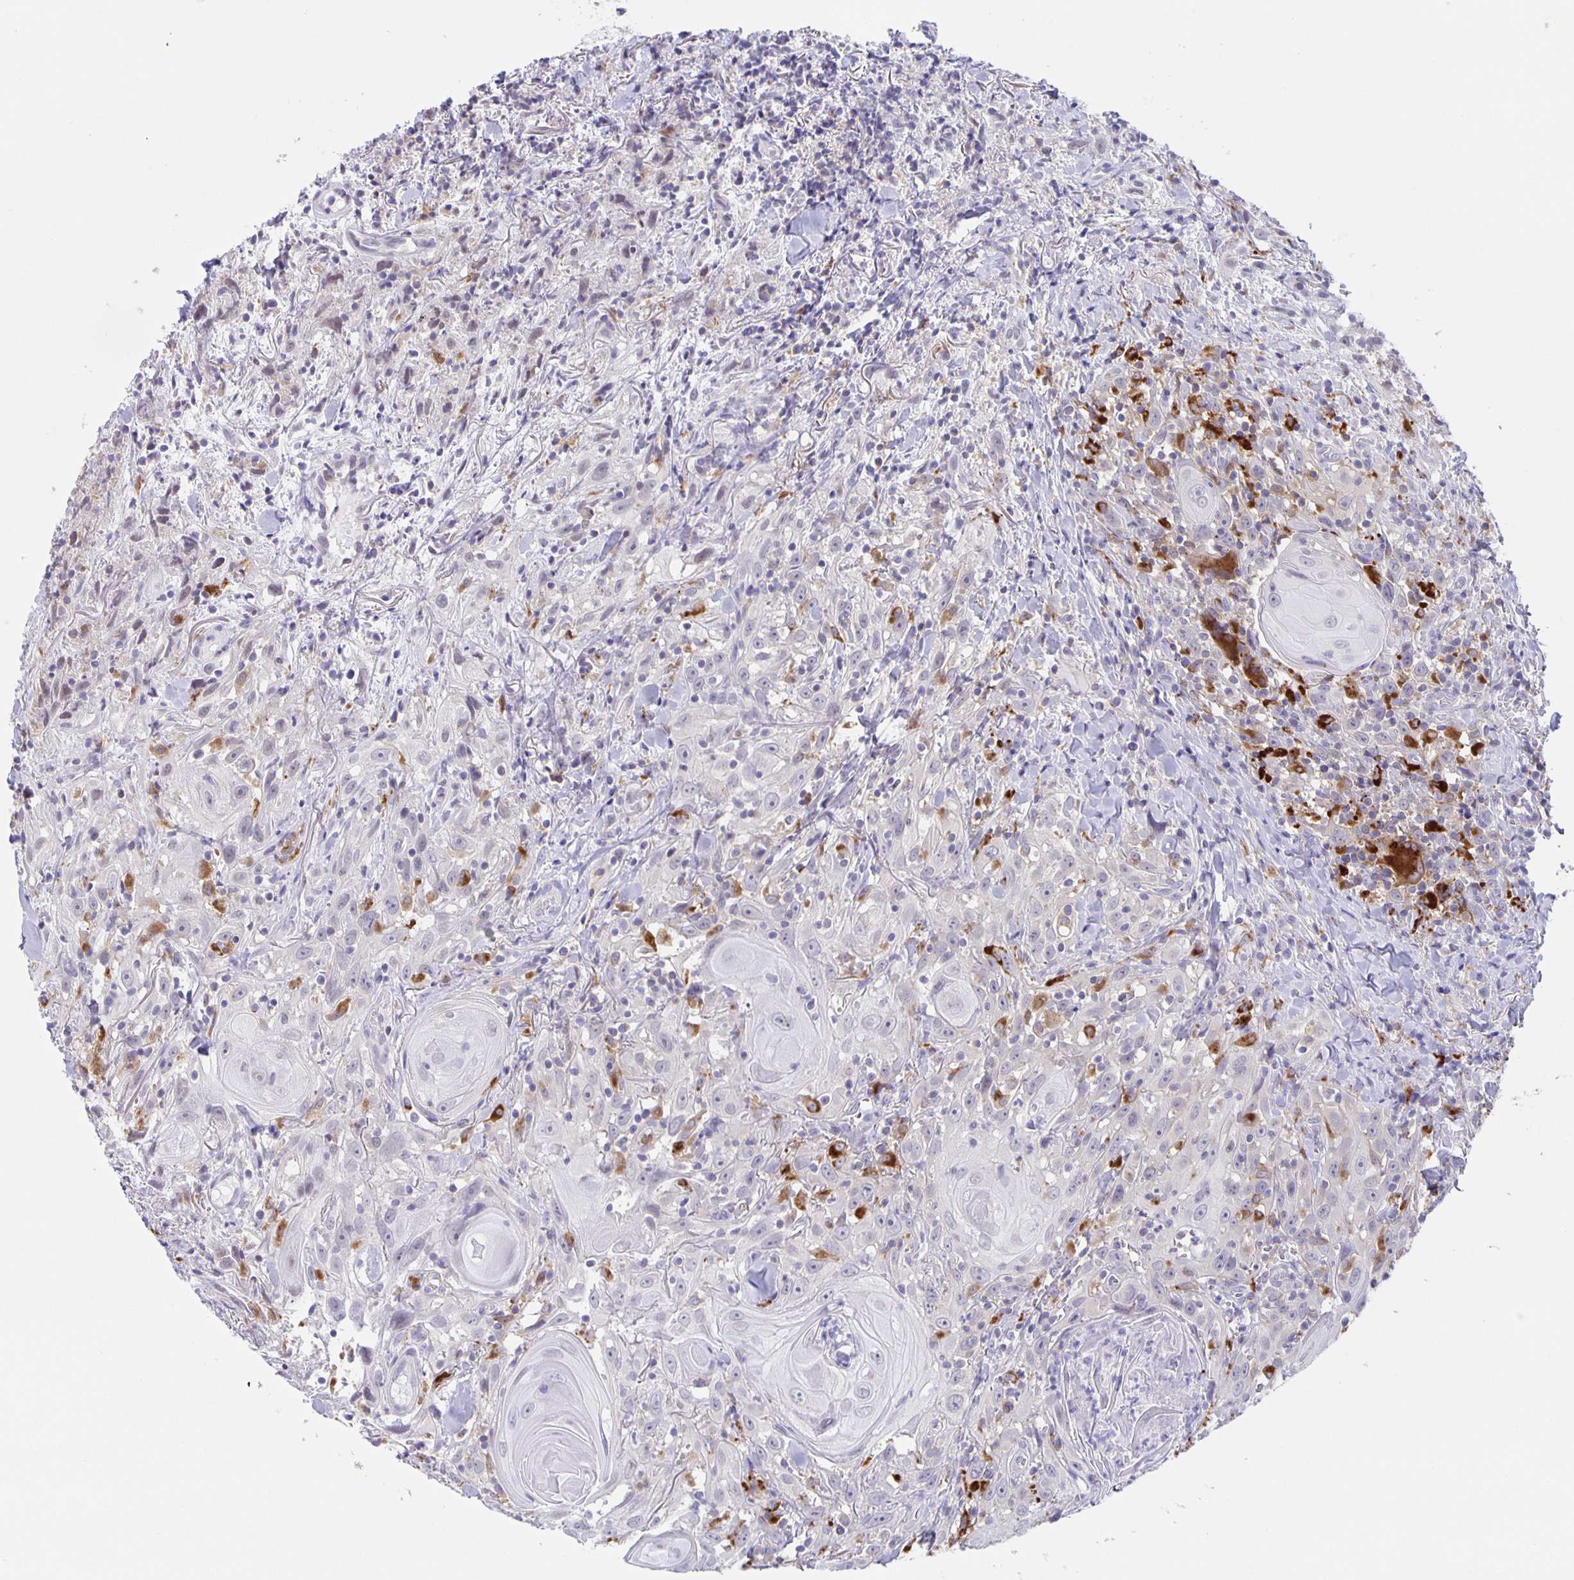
{"staining": {"intensity": "negative", "quantity": "none", "location": "none"}, "tissue": "head and neck cancer", "cell_type": "Tumor cells", "image_type": "cancer", "snomed": [{"axis": "morphology", "description": "Squamous cell carcinoma, NOS"}, {"axis": "topography", "description": "Head-Neck"}], "caption": "Human squamous cell carcinoma (head and neck) stained for a protein using IHC shows no staining in tumor cells.", "gene": "LIPA", "patient": {"sex": "female", "age": 95}}